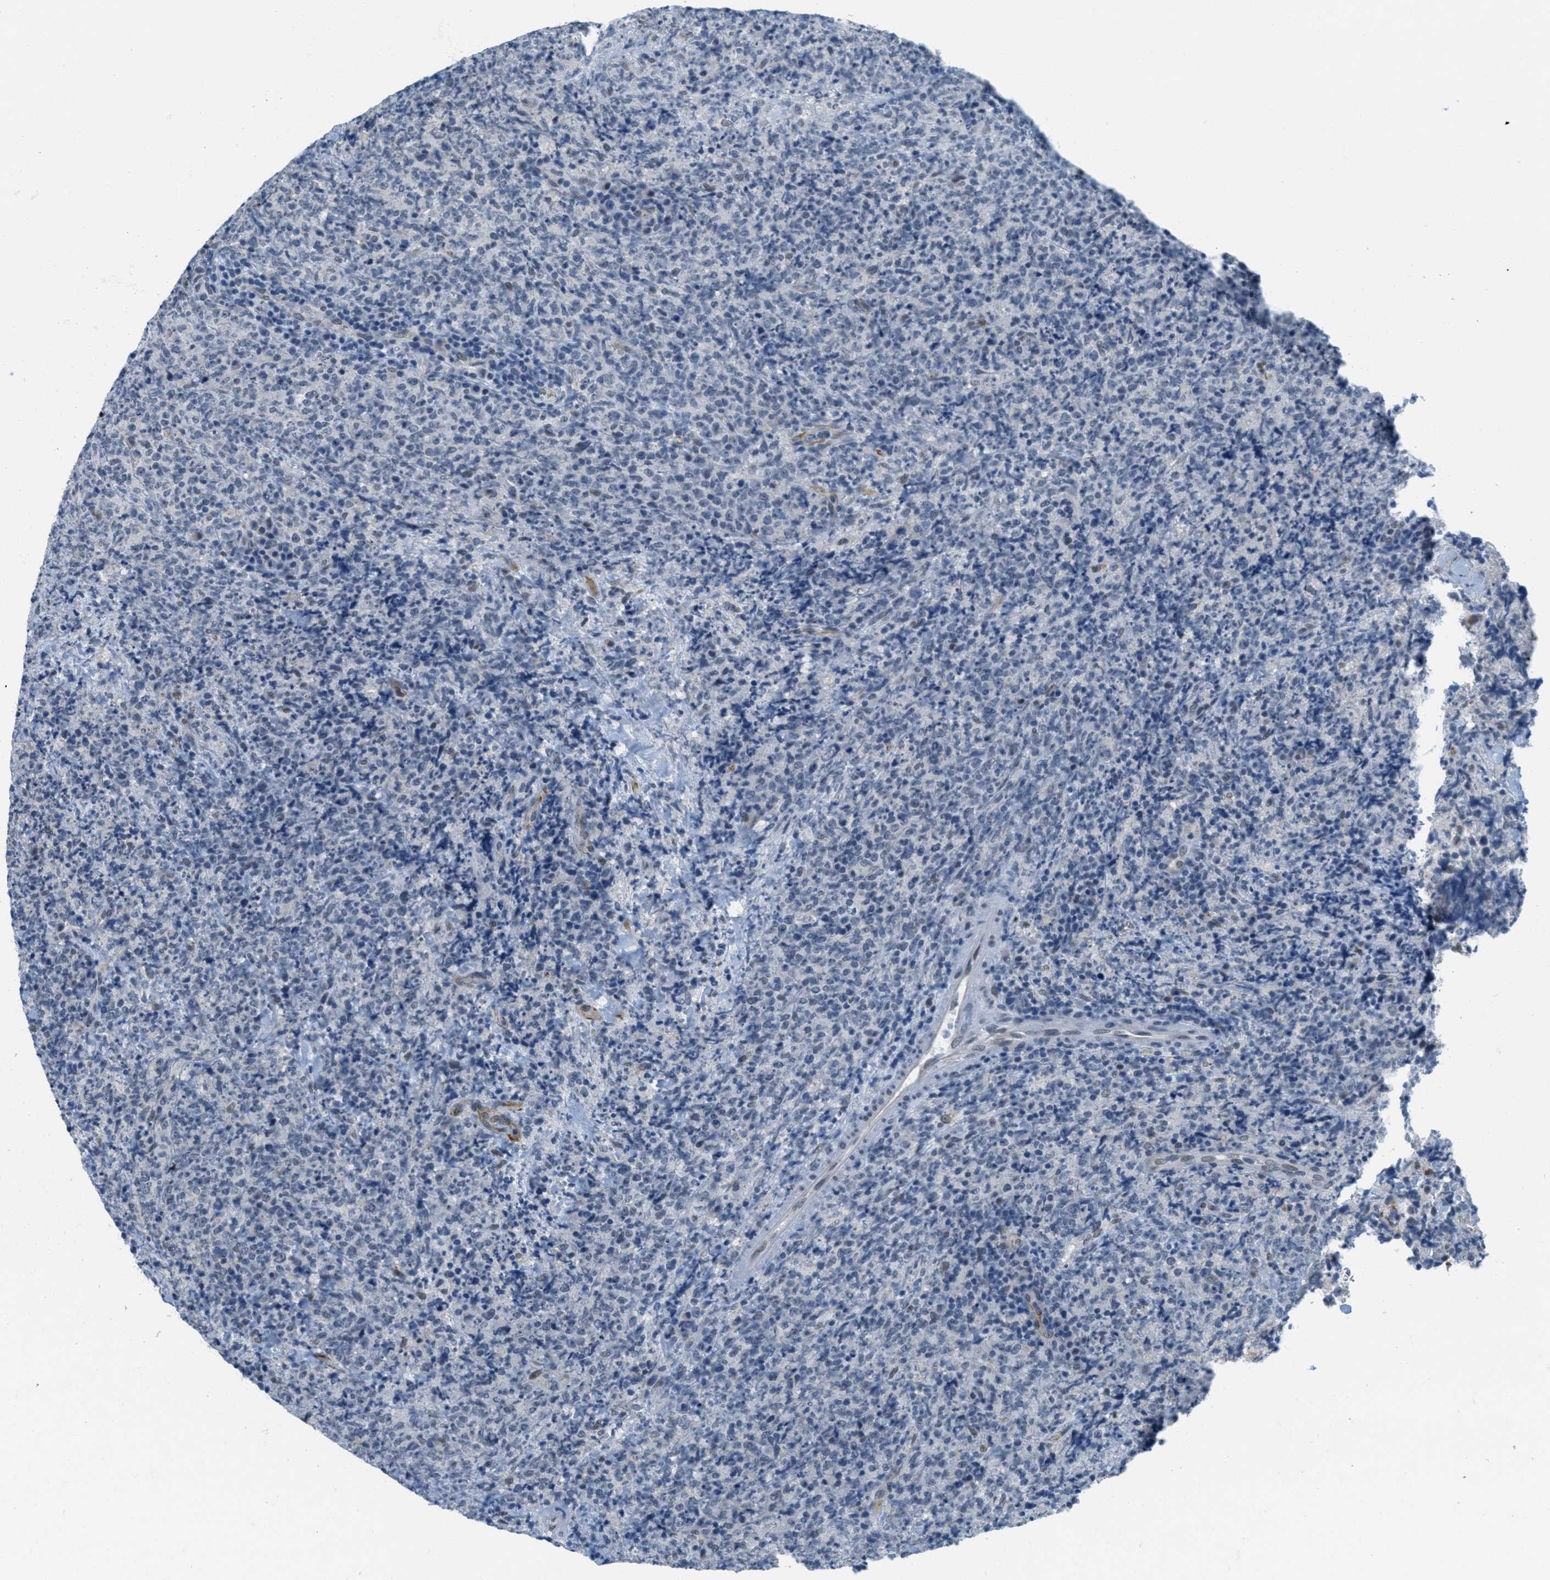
{"staining": {"intensity": "negative", "quantity": "none", "location": "none"}, "tissue": "lymphoma", "cell_type": "Tumor cells", "image_type": "cancer", "snomed": [{"axis": "morphology", "description": "Malignant lymphoma, non-Hodgkin's type, High grade"}, {"axis": "topography", "description": "Tonsil"}], "caption": "IHC of human malignant lymphoma, non-Hodgkin's type (high-grade) reveals no expression in tumor cells.", "gene": "HS3ST2", "patient": {"sex": "female", "age": 36}}